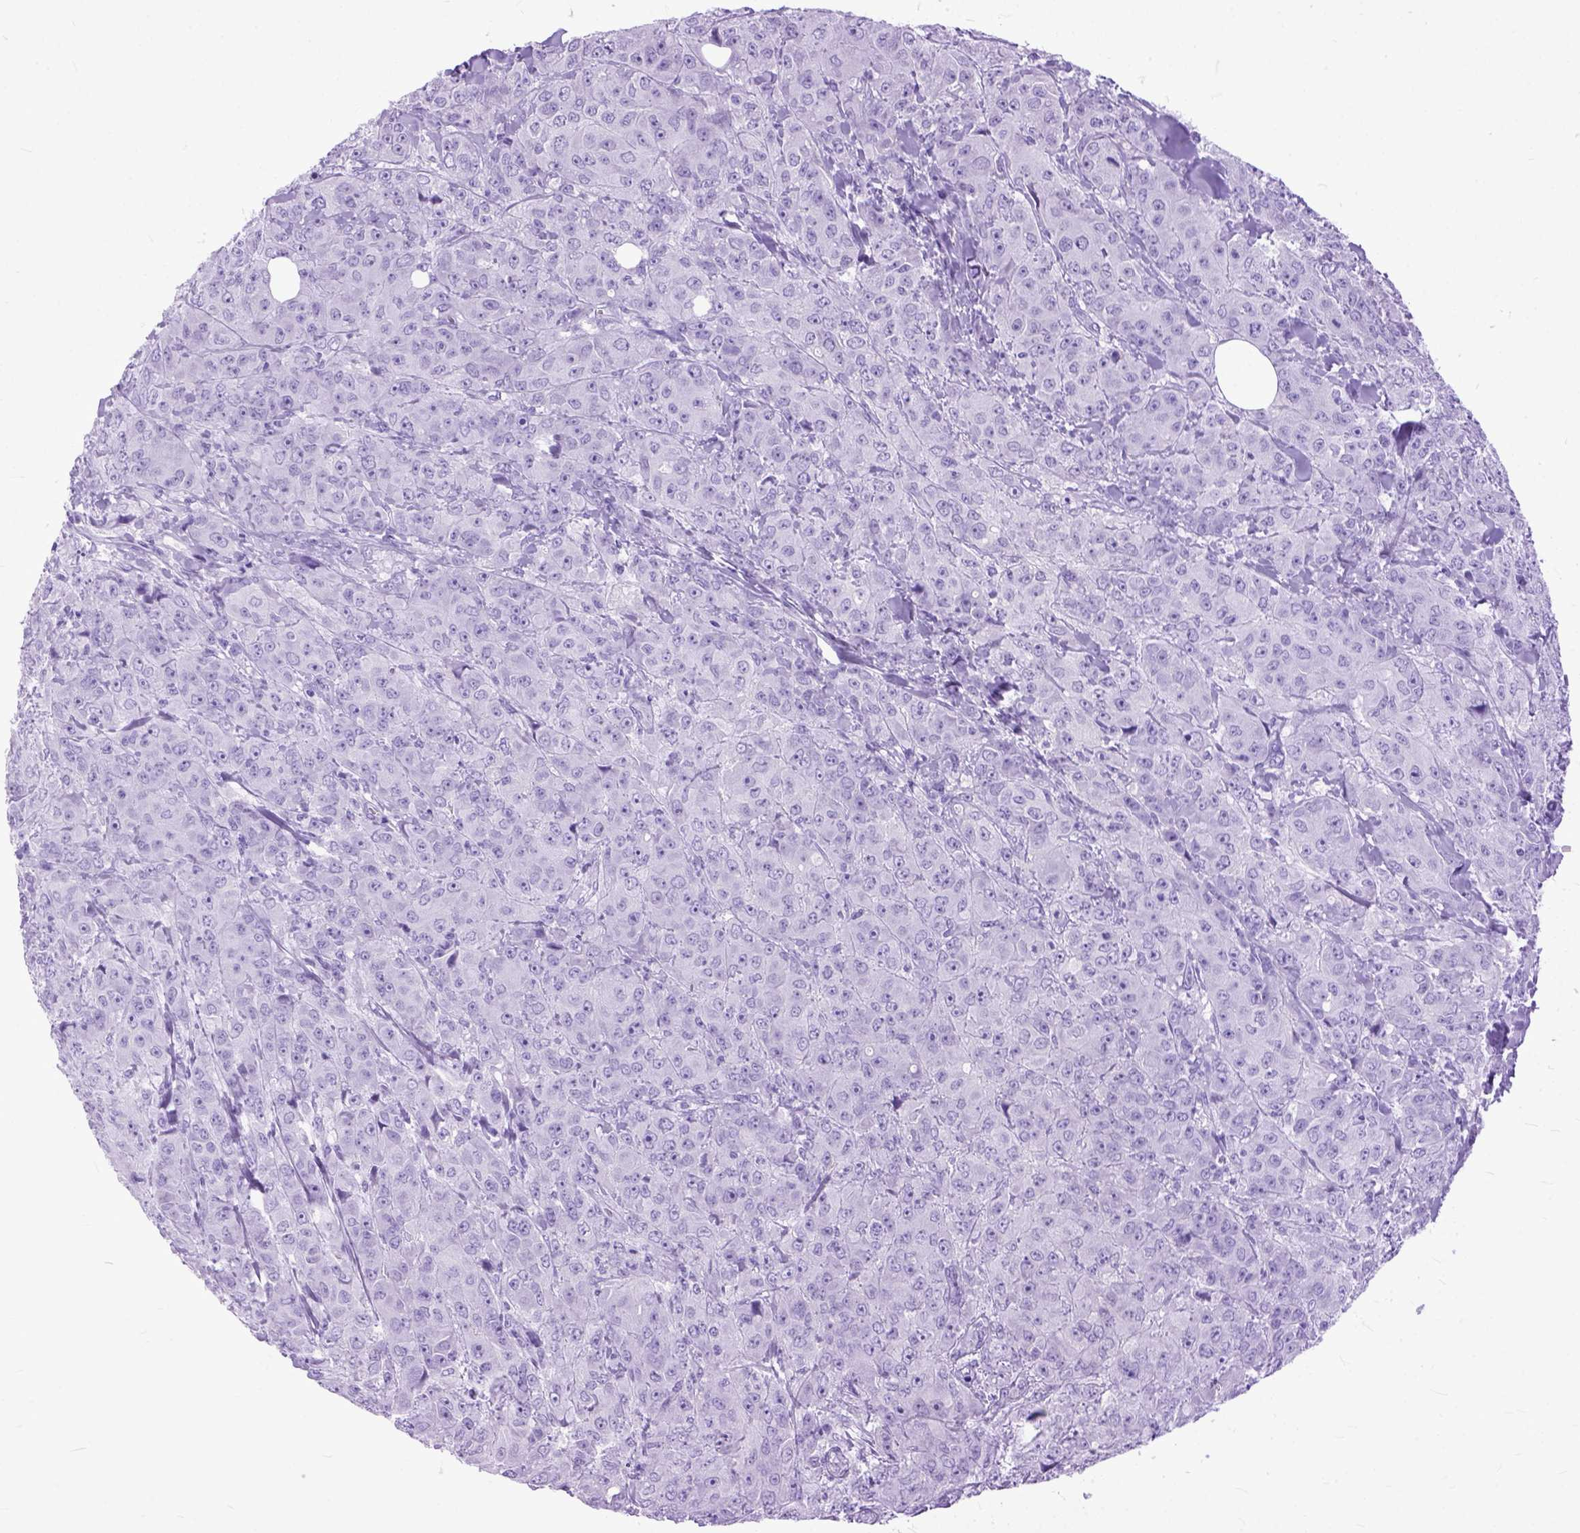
{"staining": {"intensity": "negative", "quantity": "none", "location": "none"}, "tissue": "breast cancer", "cell_type": "Tumor cells", "image_type": "cancer", "snomed": [{"axis": "morphology", "description": "Duct carcinoma"}, {"axis": "topography", "description": "Breast"}], "caption": "The IHC histopathology image has no significant expression in tumor cells of breast invasive ductal carcinoma tissue.", "gene": "GNGT1", "patient": {"sex": "female", "age": 43}}